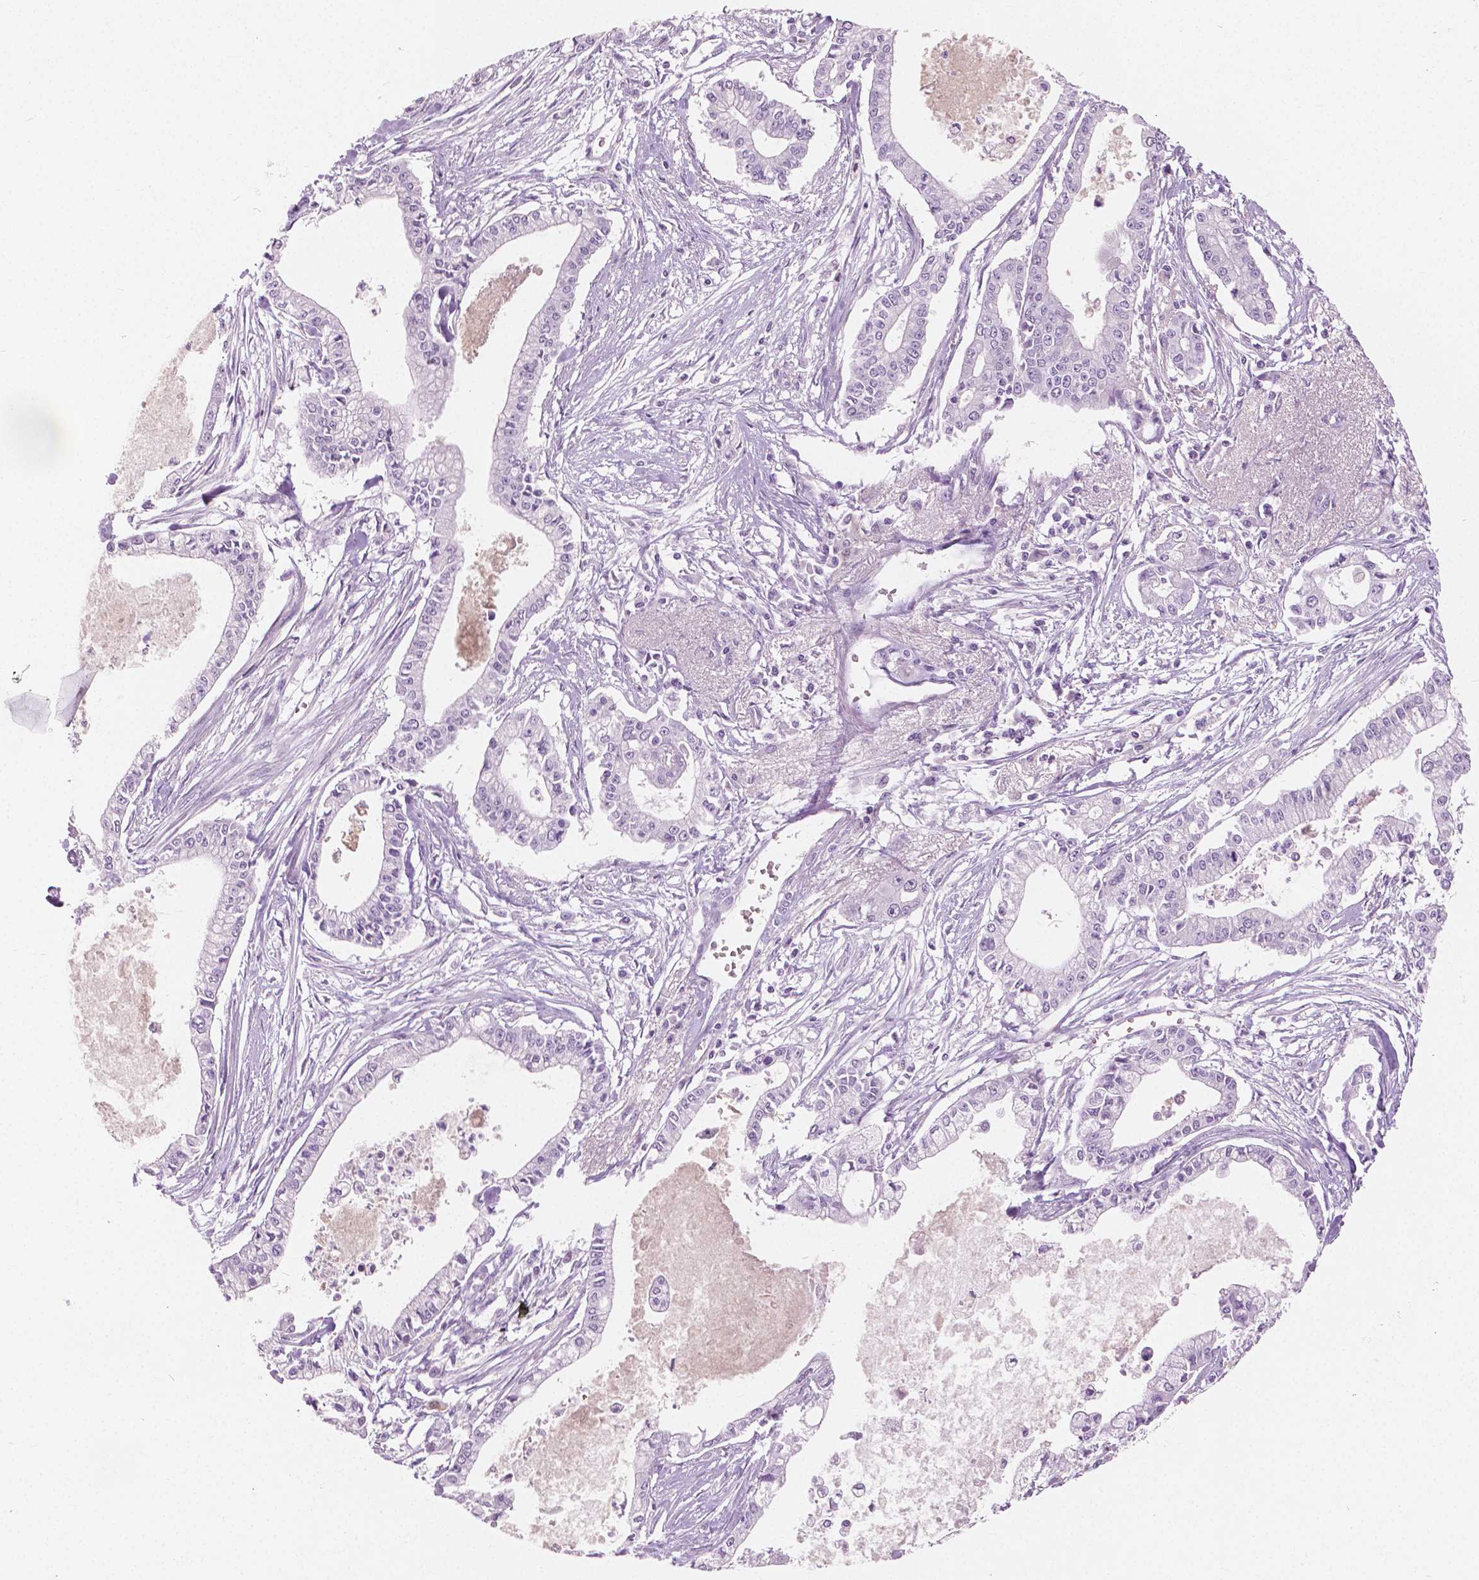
{"staining": {"intensity": "negative", "quantity": "none", "location": "none"}, "tissue": "pancreatic cancer", "cell_type": "Tumor cells", "image_type": "cancer", "snomed": [{"axis": "morphology", "description": "Adenocarcinoma, NOS"}, {"axis": "topography", "description": "Pancreas"}], "caption": "Pancreatic cancer (adenocarcinoma) stained for a protein using IHC exhibits no staining tumor cells.", "gene": "GALM", "patient": {"sex": "female", "age": 65}}